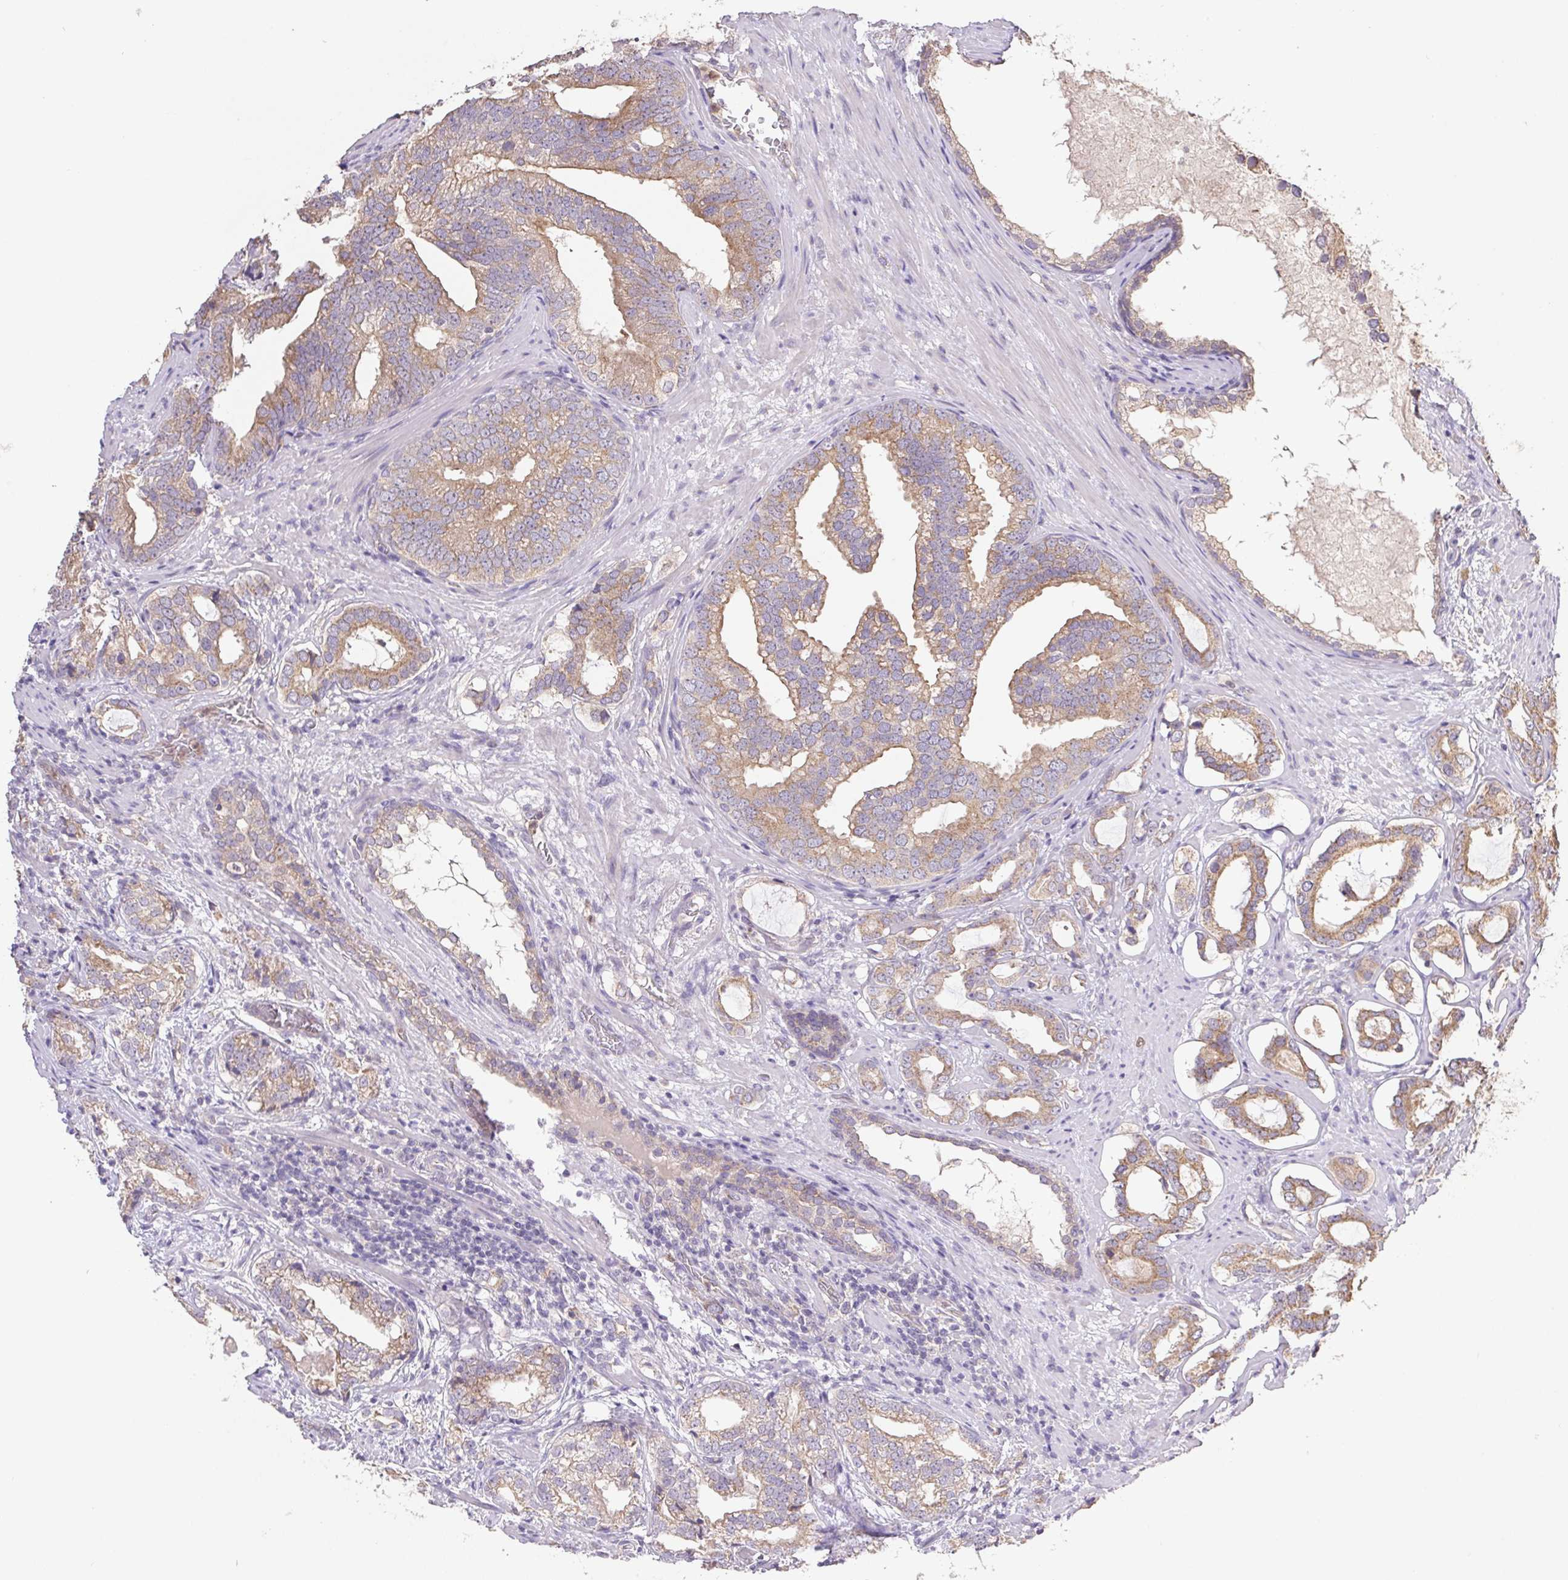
{"staining": {"intensity": "moderate", "quantity": ">75%", "location": "cytoplasmic/membranous"}, "tissue": "prostate cancer", "cell_type": "Tumor cells", "image_type": "cancer", "snomed": [{"axis": "morphology", "description": "Adenocarcinoma, High grade"}, {"axis": "topography", "description": "Prostate"}], "caption": "Brown immunohistochemical staining in prostate high-grade adenocarcinoma shows moderate cytoplasmic/membranous positivity in about >75% of tumor cells.", "gene": "RAB11A", "patient": {"sex": "male", "age": 75}}